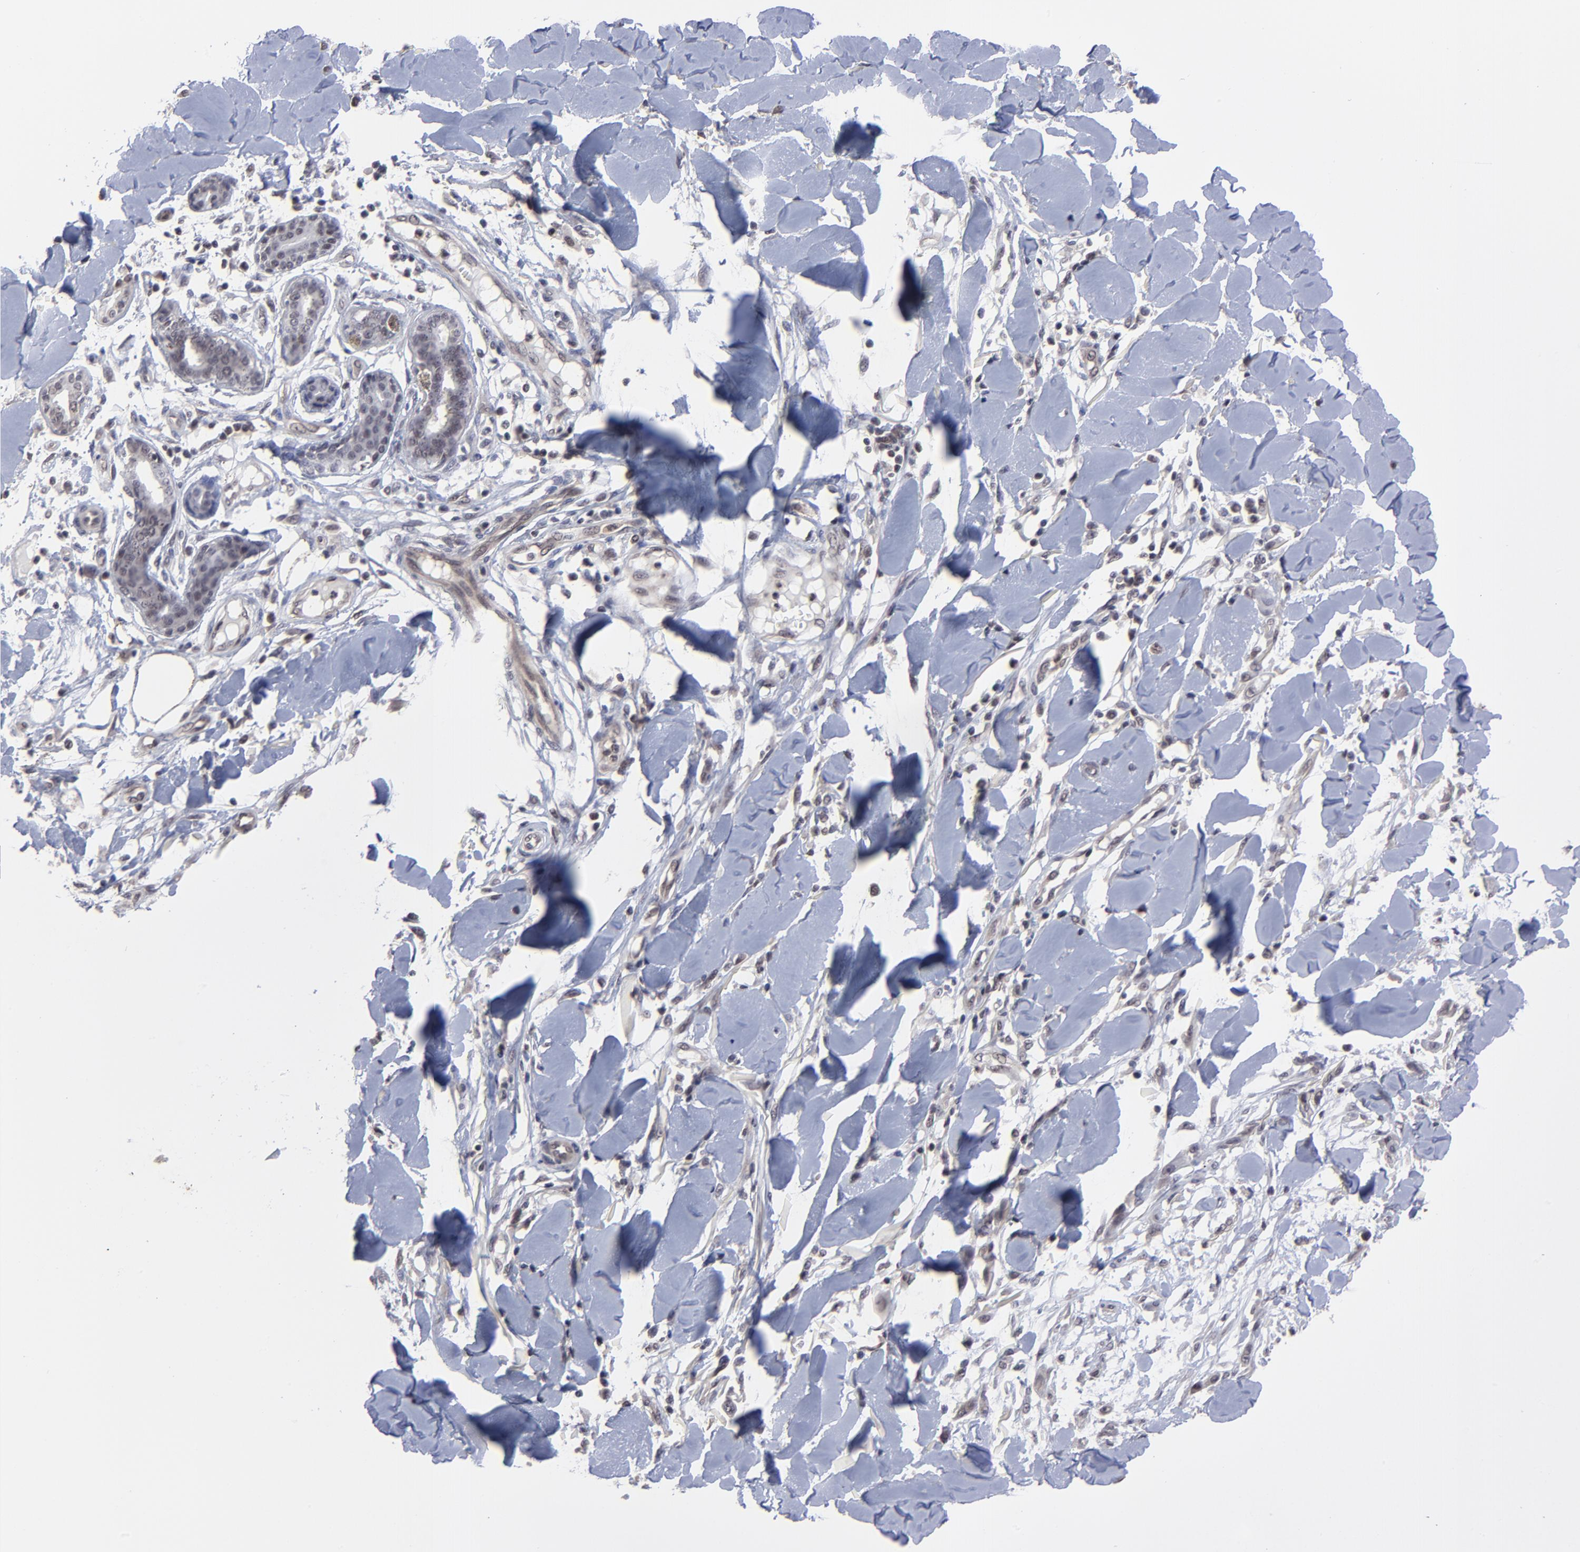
{"staining": {"intensity": "negative", "quantity": "none", "location": "none"}, "tissue": "skin cancer", "cell_type": "Tumor cells", "image_type": "cancer", "snomed": [{"axis": "morphology", "description": "Squamous cell carcinoma, NOS"}, {"axis": "topography", "description": "Skin"}], "caption": "Immunohistochemical staining of skin cancer (squamous cell carcinoma) reveals no significant staining in tumor cells. (DAB immunohistochemistry (IHC) visualized using brightfield microscopy, high magnification).", "gene": "ZNF419", "patient": {"sex": "female", "age": 59}}